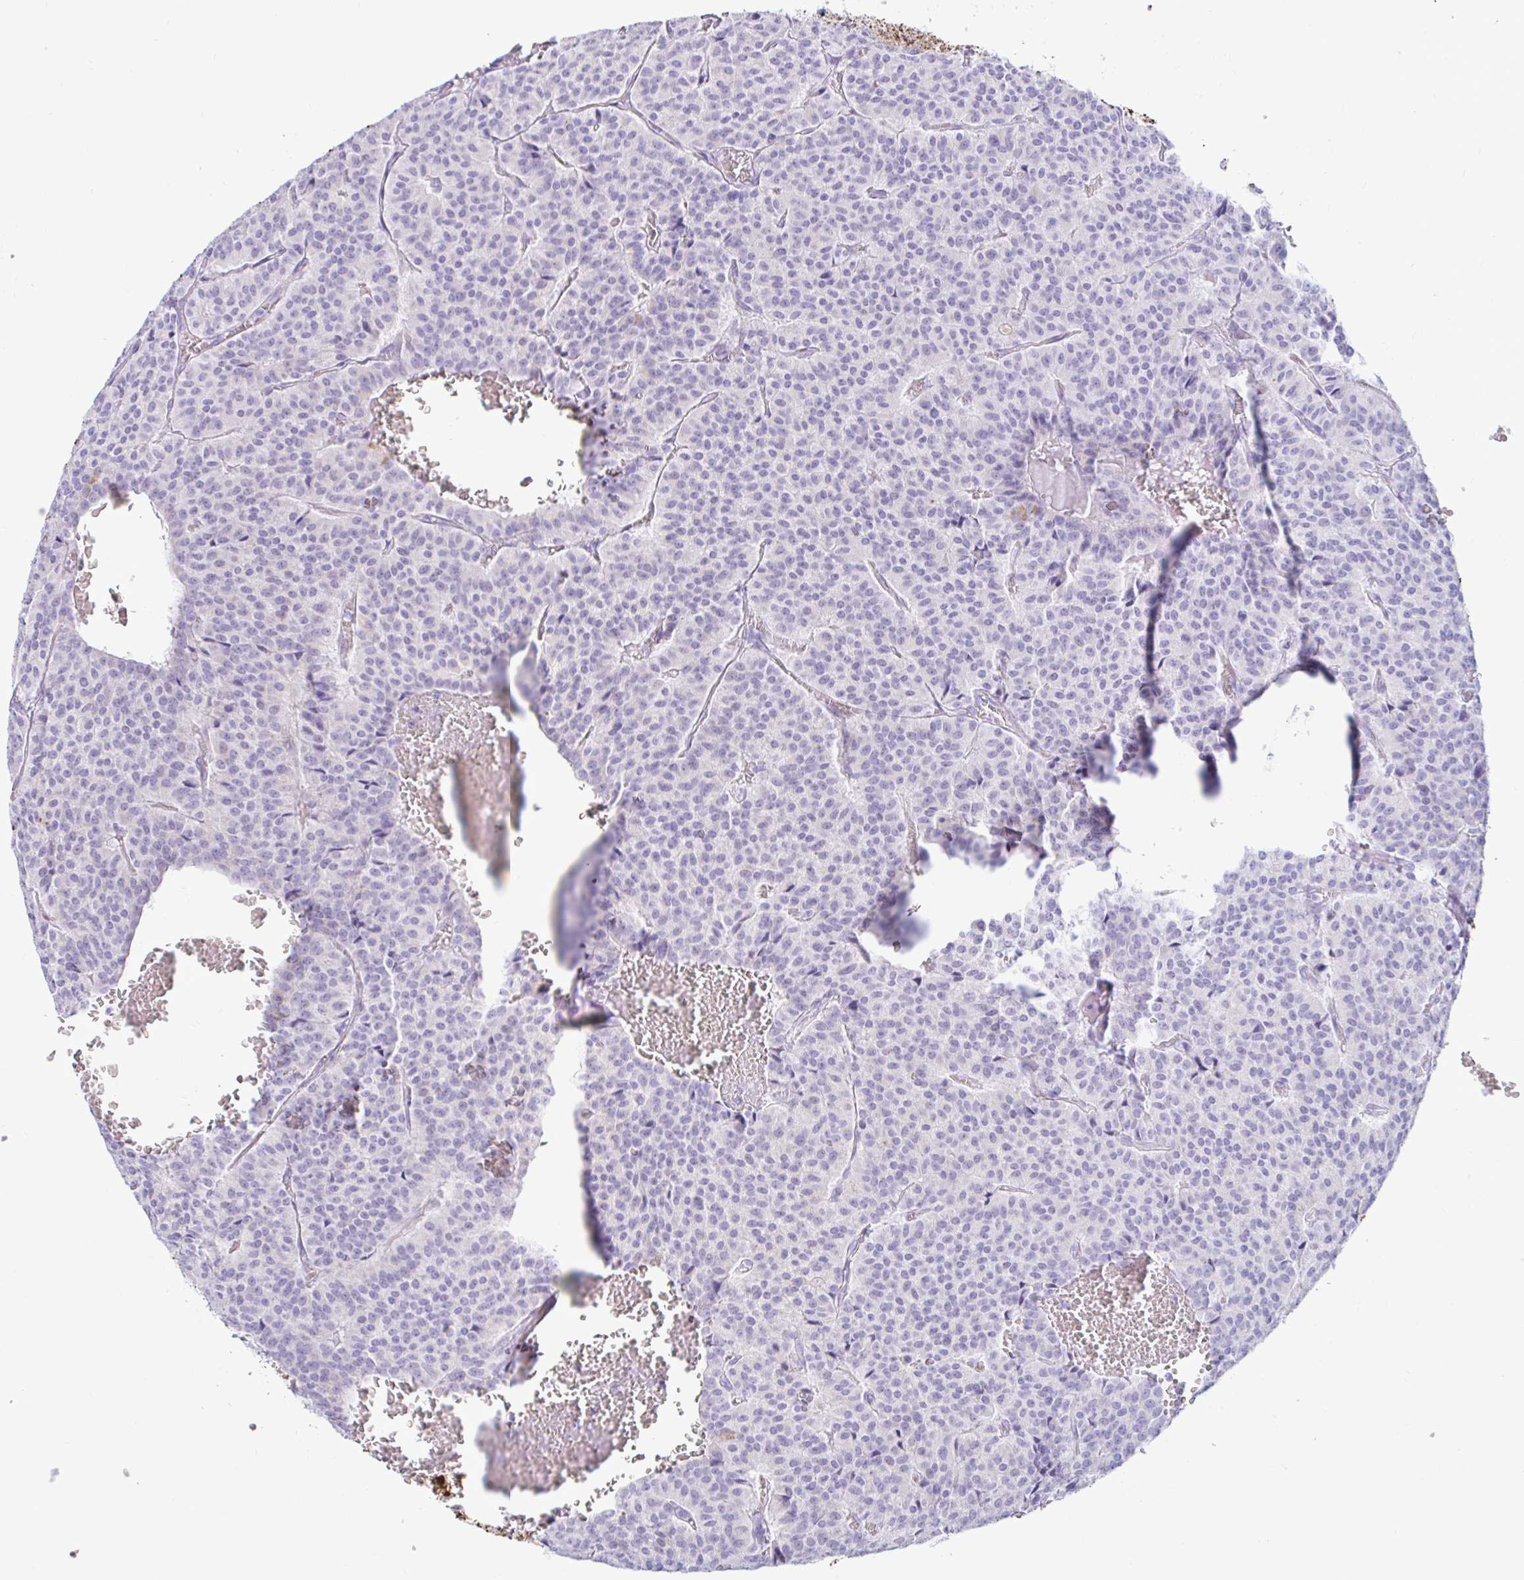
{"staining": {"intensity": "negative", "quantity": "none", "location": "none"}, "tissue": "carcinoid", "cell_type": "Tumor cells", "image_type": "cancer", "snomed": [{"axis": "morphology", "description": "Carcinoid, malignant, NOS"}, {"axis": "topography", "description": "Lung"}], "caption": "IHC photomicrograph of neoplastic tissue: carcinoid stained with DAB (3,3'-diaminobenzidine) displays no significant protein expression in tumor cells.", "gene": "NBPF3", "patient": {"sex": "male", "age": 70}}